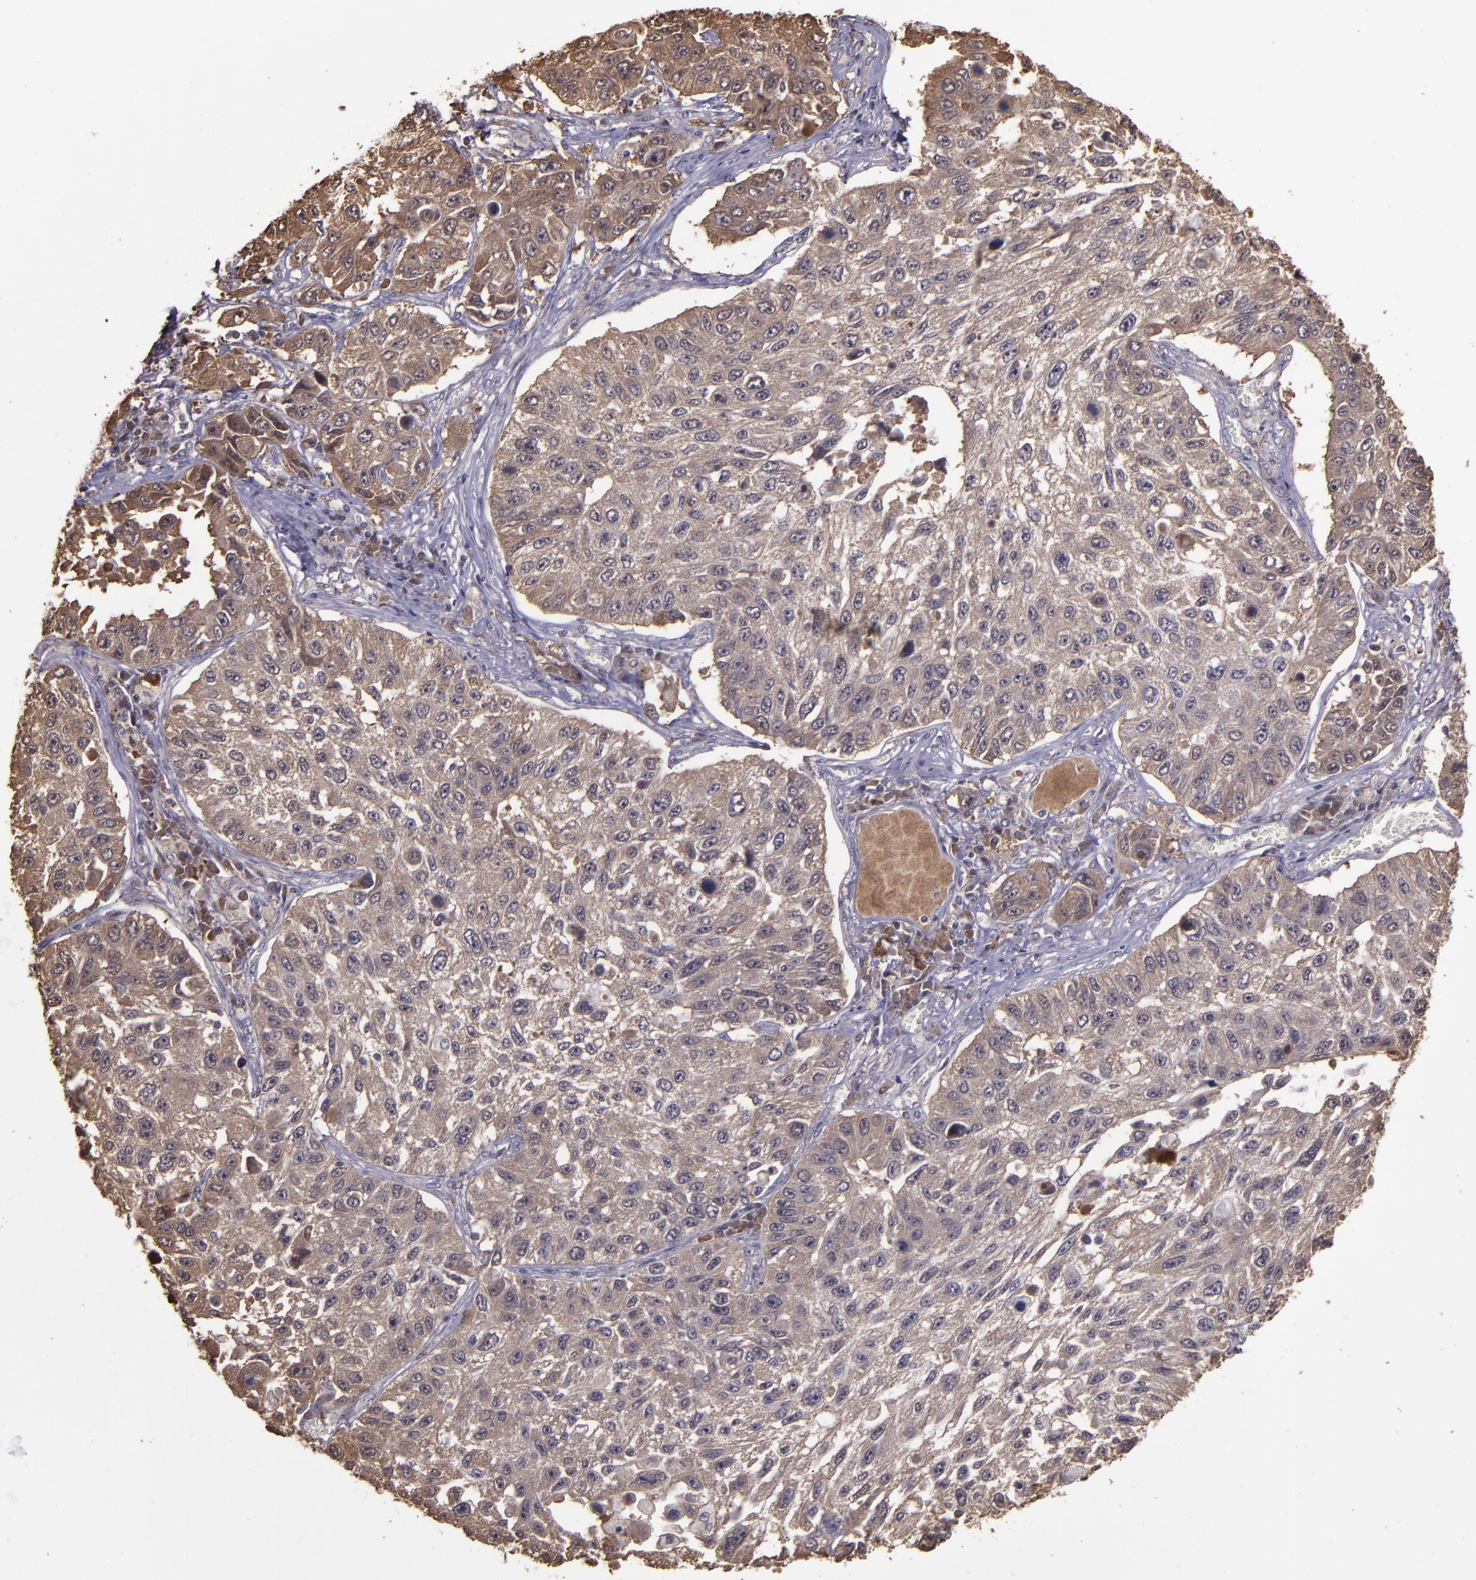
{"staining": {"intensity": "moderate", "quantity": ">75%", "location": "cytoplasmic/membranous"}, "tissue": "lung cancer", "cell_type": "Tumor cells", "image_type": "cancer", "snomed": [{"axis": "morphology", "description": "Squamous cell carcinoma, NOS"}, {"axis": "topography", "description": "Lung"}], "caption": "Lung cancer was stained to show a protein in brown. There is medium levels of moderate cytoplasmic/membranous positivity in approximately >75% of tumor cells.", "gene": "SERPINF2", "patient": {"sex": "male", "age": 71}}